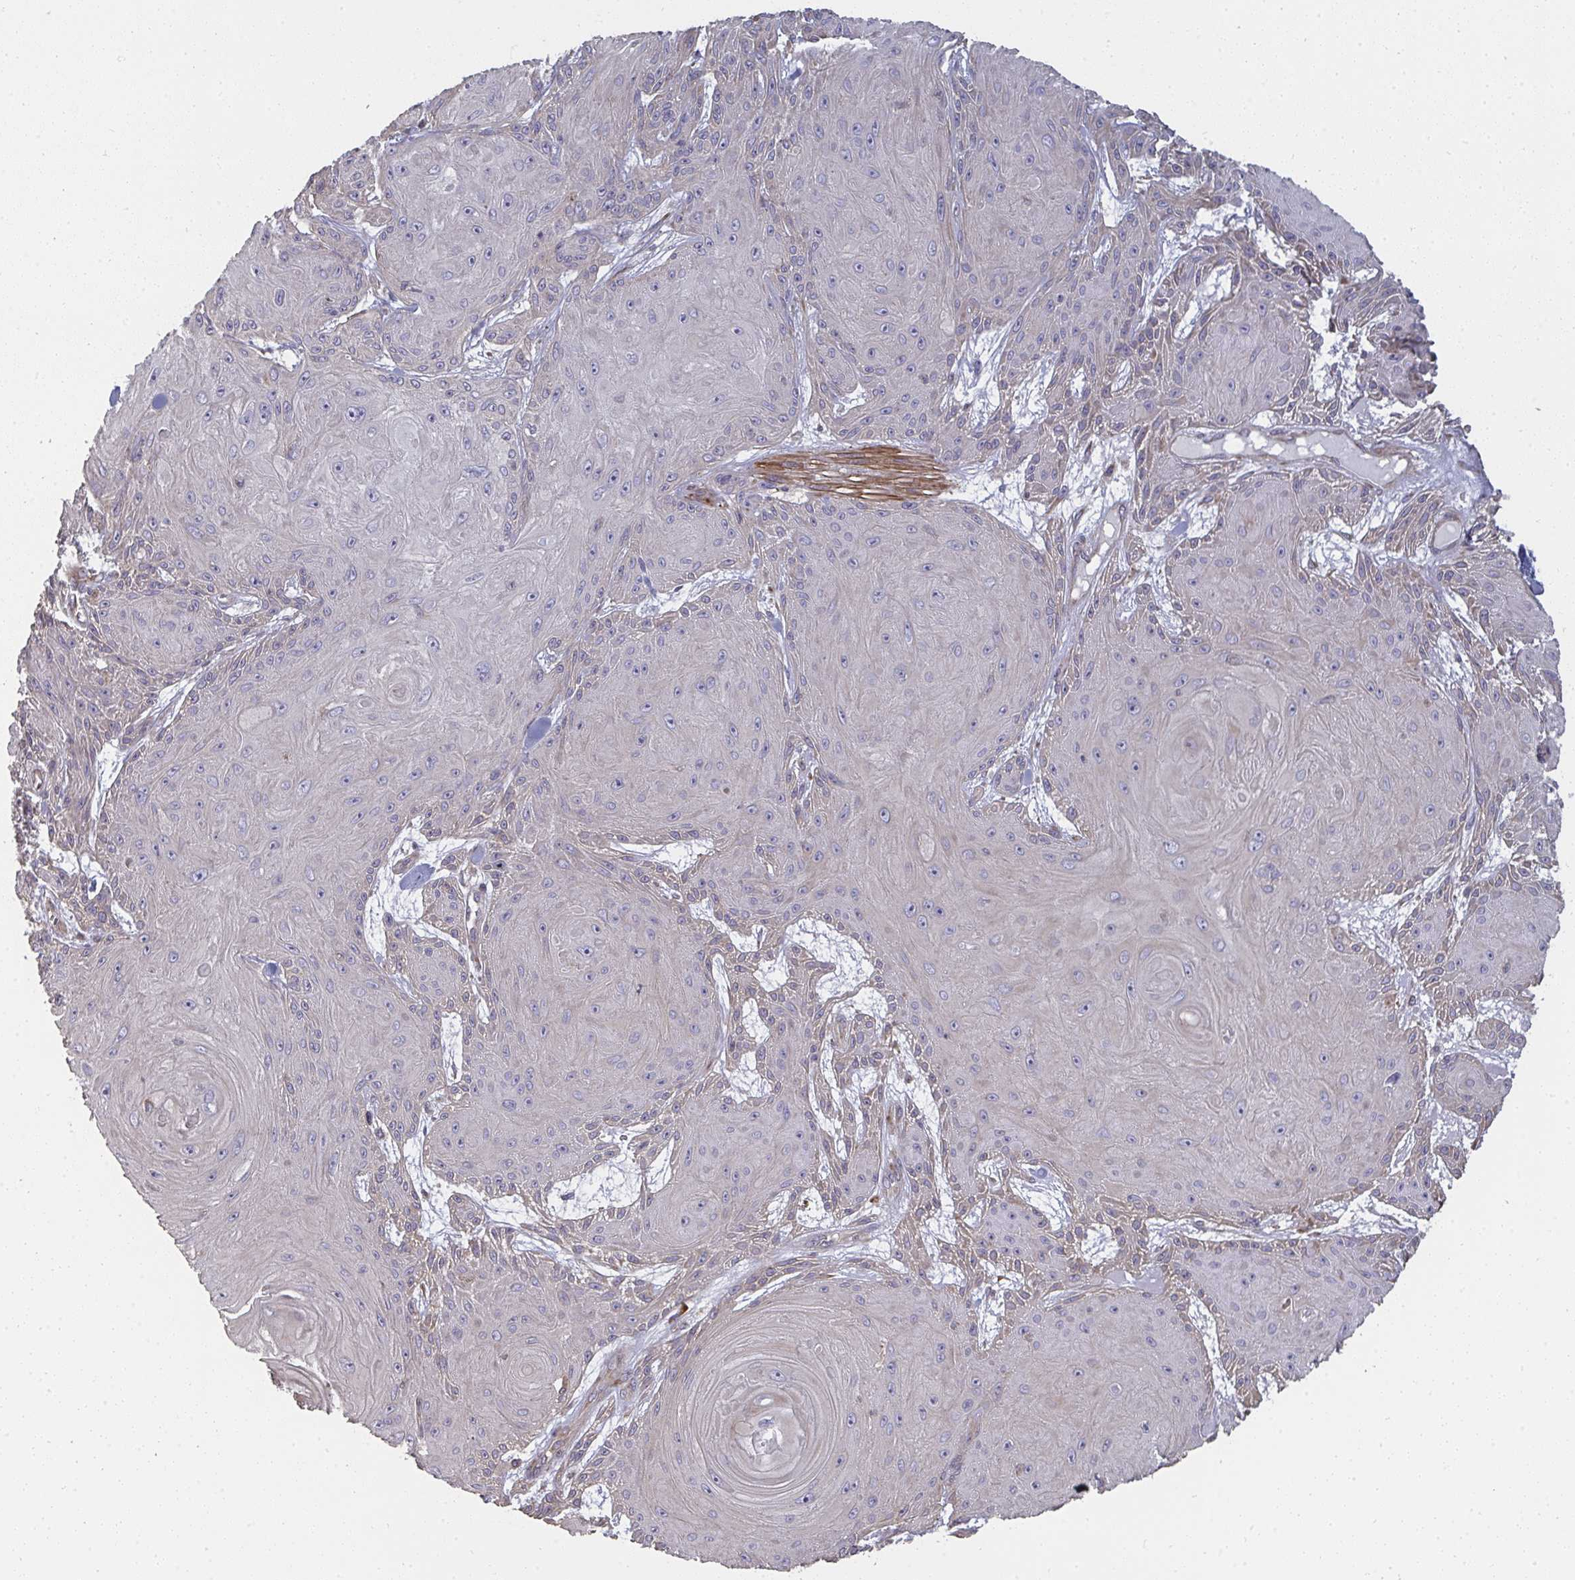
{"staining": {"intensity": "weak", "quantity": "<25%", "location": "cytoplasmic/membranous"}, "tissue": "skin cancer", "cell_type": "Tumor cells", "image_type": "cancer", "snomed": [{"axis": "morphology", "description": "Squamous cell carcinoma, NOS"}, {"axis": "topography", "description": "Skin"}], "caption": "Skin squamous cell carcinoma was stained to show a protein in brown. There is no significant expression in tumor cells. (DAB (3,3'-diaminobenzidine) immunohistochemistry (IHC) visualized using brightfield microscopy, high magnification).", "gene": "ZFYVE28", "patient": {"sex": "male", "age": 88}}